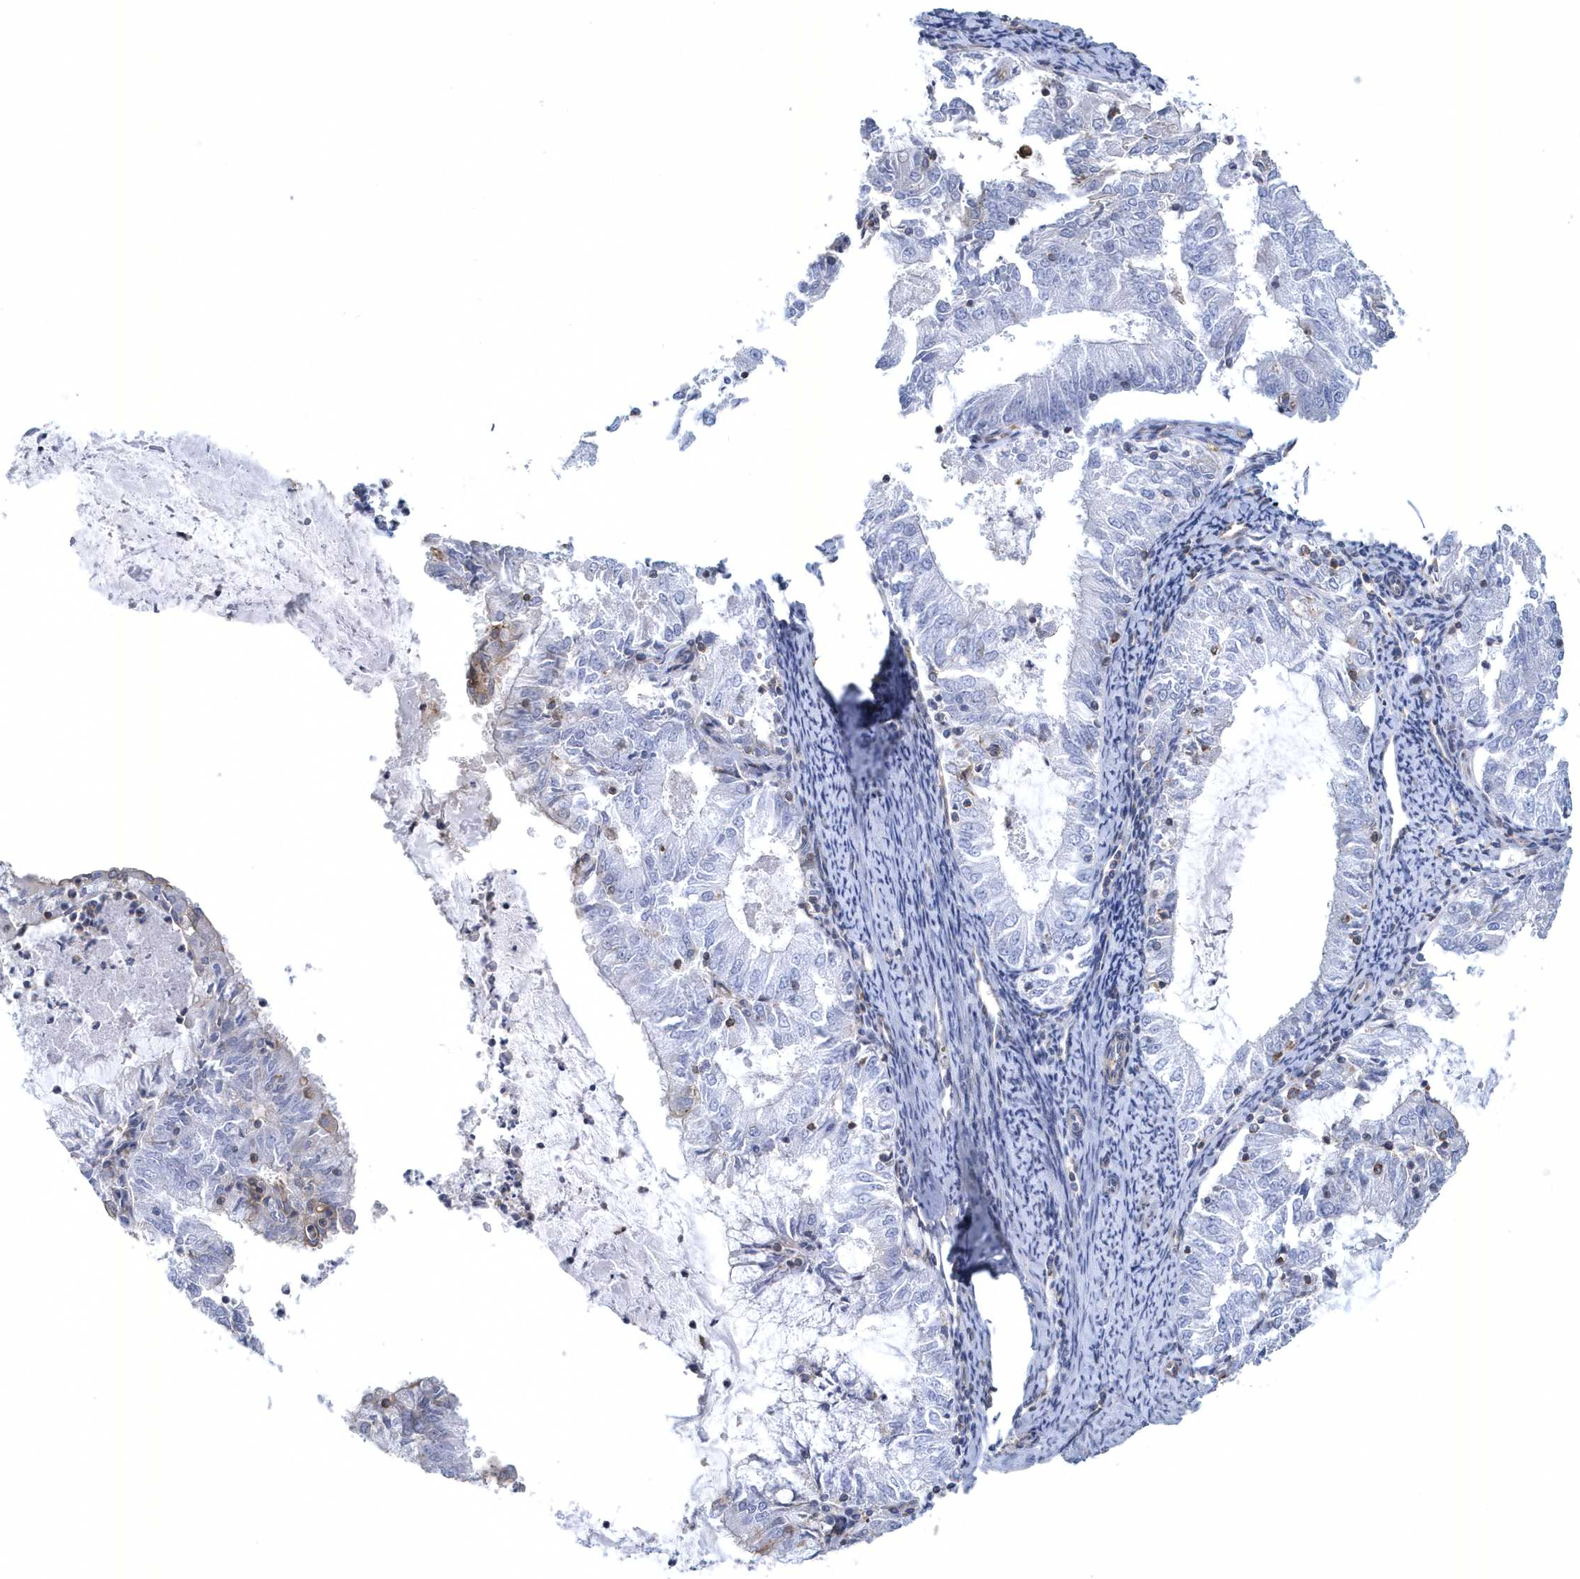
{"staining": {"intensity": "negative", "quantity": "none", "location": "none"}, "tissue": "endometrial cancer", "cell_type": "Tumor cells", "image_type": "cancer", "snomed": [{"axis": "morphology", "description": "Adenocarcinoma, NOS"}, {"axis": "topography", "description": "Endometrium"}], "caption": "This is a micrograph of immunohistochemistry staining of endometrial cancer, which shows no positivity in tumor cells. (Immunohistochemistry (ihc), brightfield microscopy, high magnification).", "gene": "ARAP2", "patient": {"sex": "female", "age": 57}}